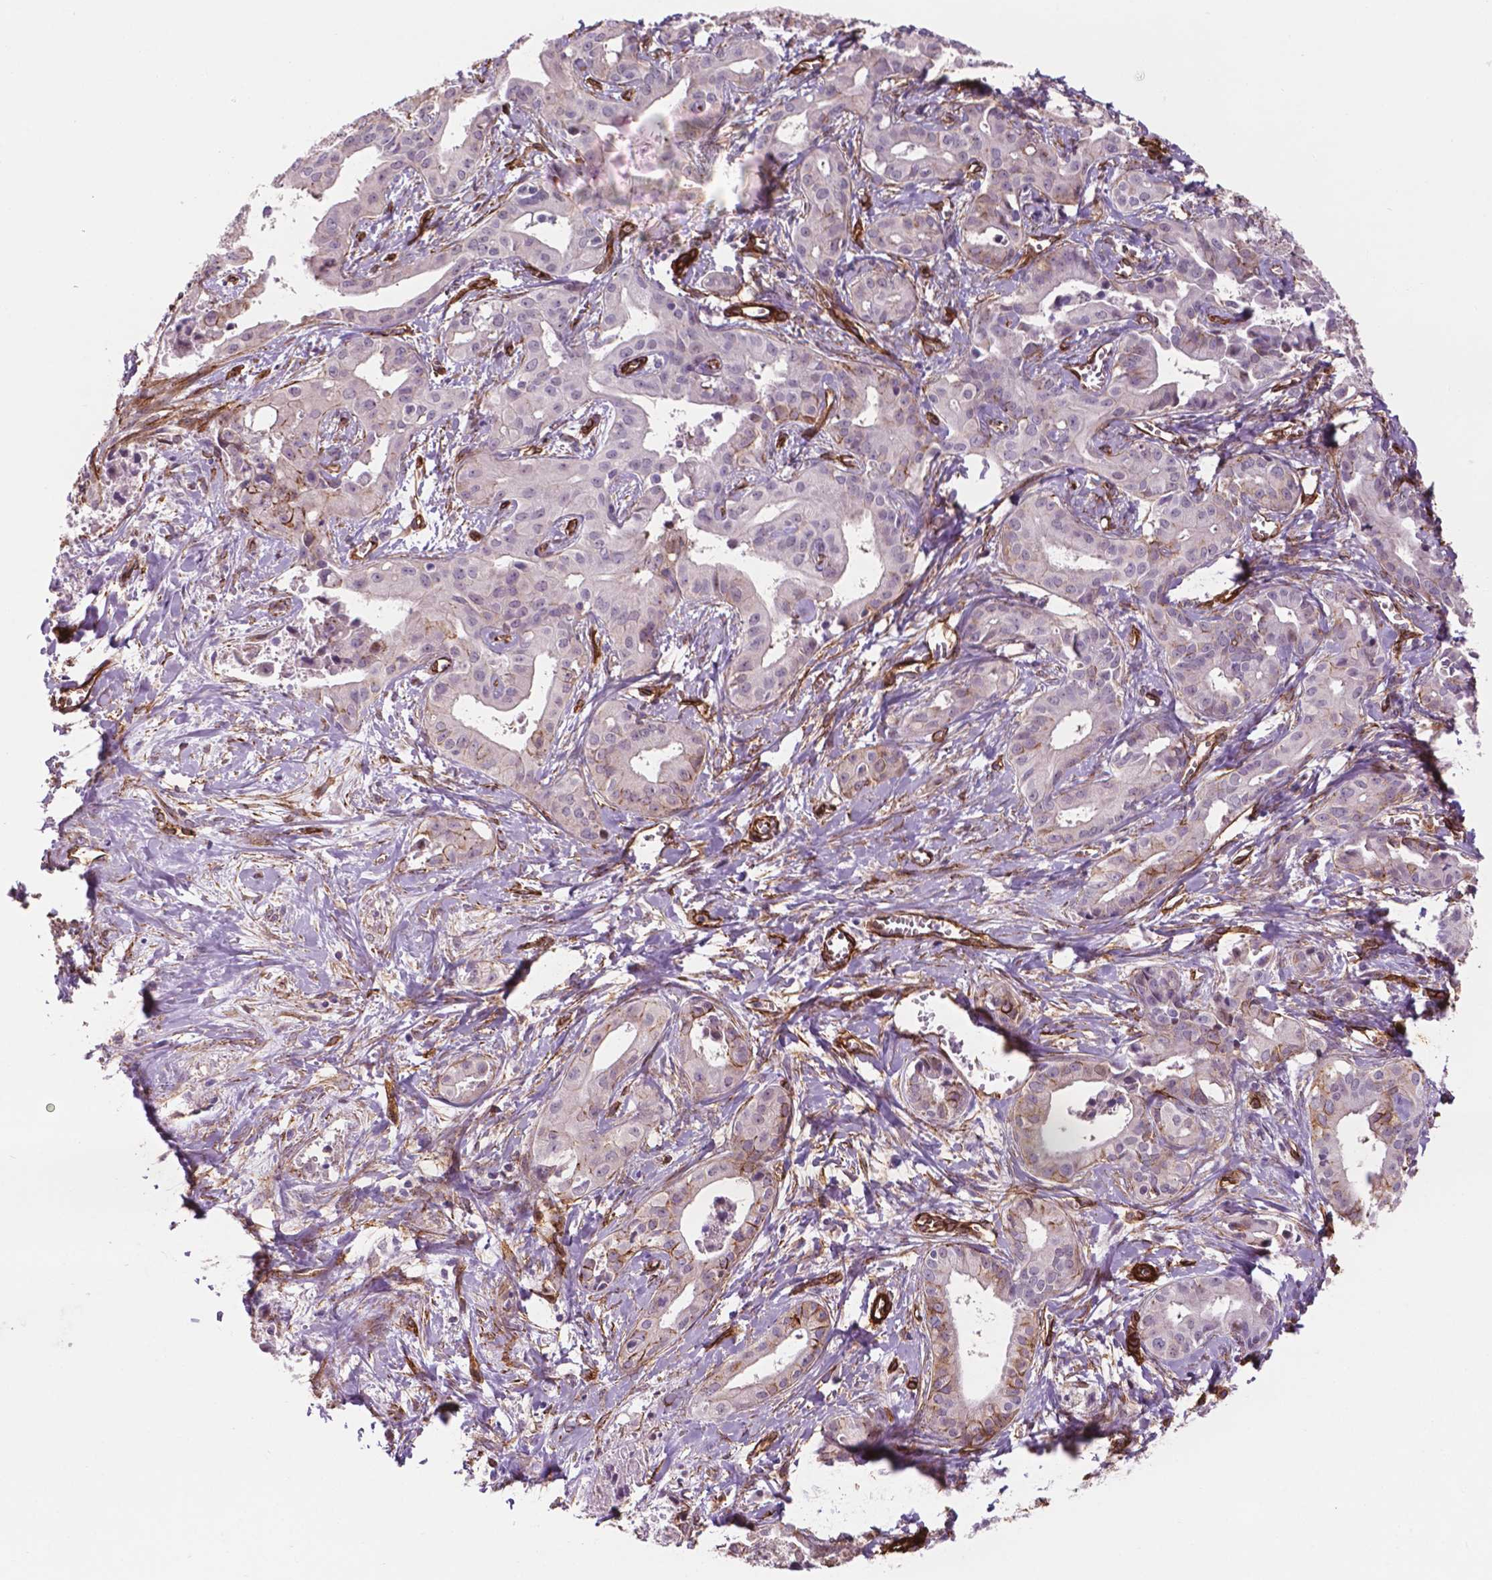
{"staining": {"intensity": "moderate", "quantity": "<25%", "location": "cytoplasmic/membranous"}, "tissue": "liver cancer", "cell_type": "Tumor cells", "image_type": "cancer", "snomed": [{"axis": "morphology", "description": "Cholangiocarcinoma"}, {"axis": "topography", "description": "Liver"}], "caption": "Cholangiocarcinoma (liver) stained with DAB immunohistochemistry (IHC) exhibits low levels of moderate cytoplasmic/membranous staining in about <25% of tumor cells.", "gene": "EGFL8", "patient": {"sex": "female", "age": 65}}